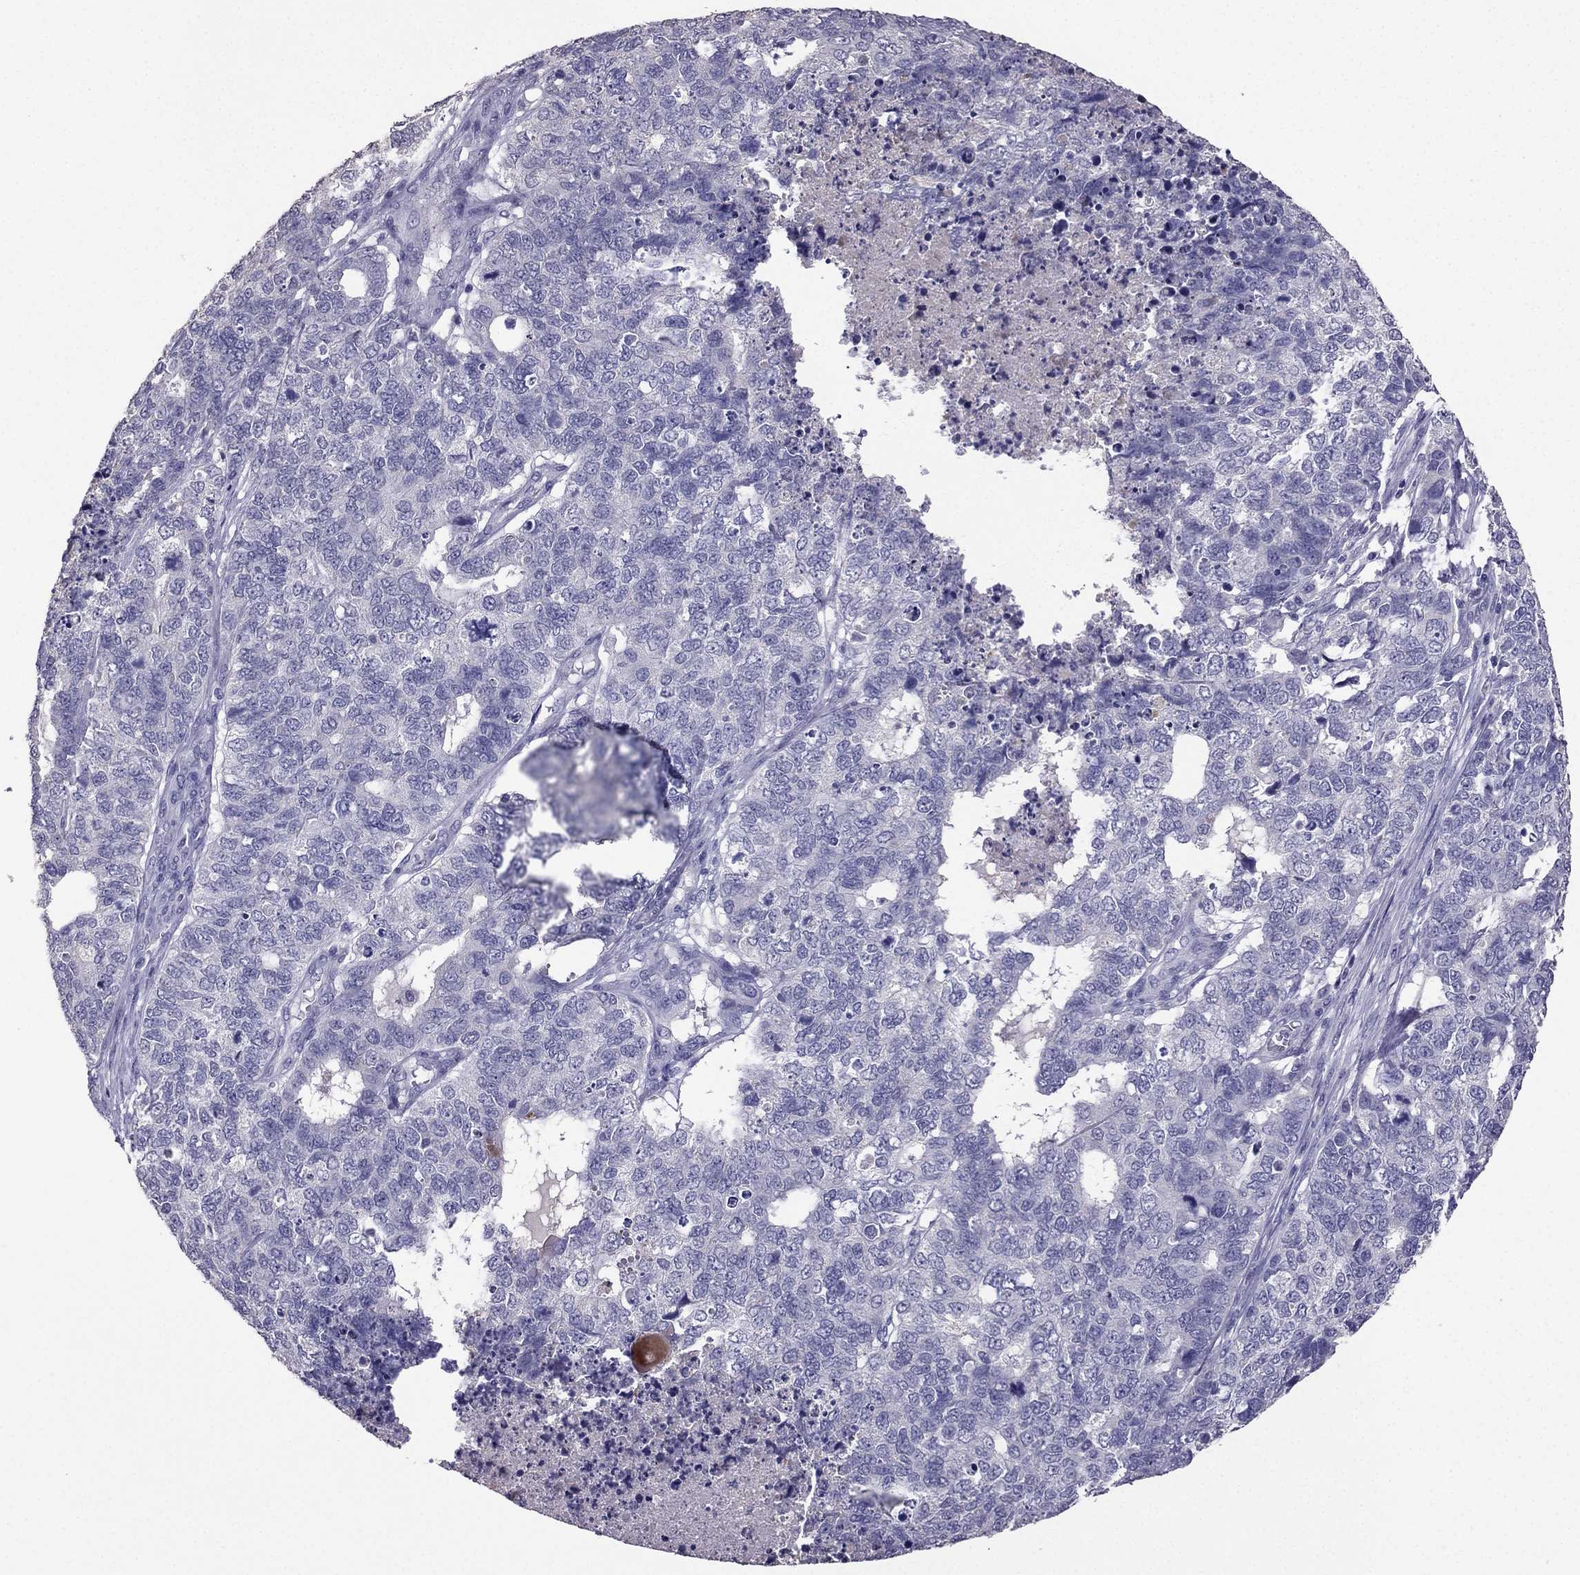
{"staining": {"intensity": "negative", "quantity": "none", "location": "none"}, "tissue": "cervical cancer", "cell_type": "Tumor cells", "image_type": "cancer", "snomed": [{"axis": "morphology", "description": "Squamous cell carcinoma, NOS"}, {"axis": "topography", "description": "Cervix"}], "caption": "Immunohistochemistry (IHC) histopathology image of cervical cancer (squamous cell carcinoma) stained for a protein (brown), which demonstrates no expression in tumor cells. Brightfield microscopy of immunohistochemistry (IHC) stained with DAB (3,3'-diaminobenzidine) (brown) and hematoxylin (blue), captured at high magnification.", "gene": "SCG5", "patient": {"sex": "female", "age": 63}}